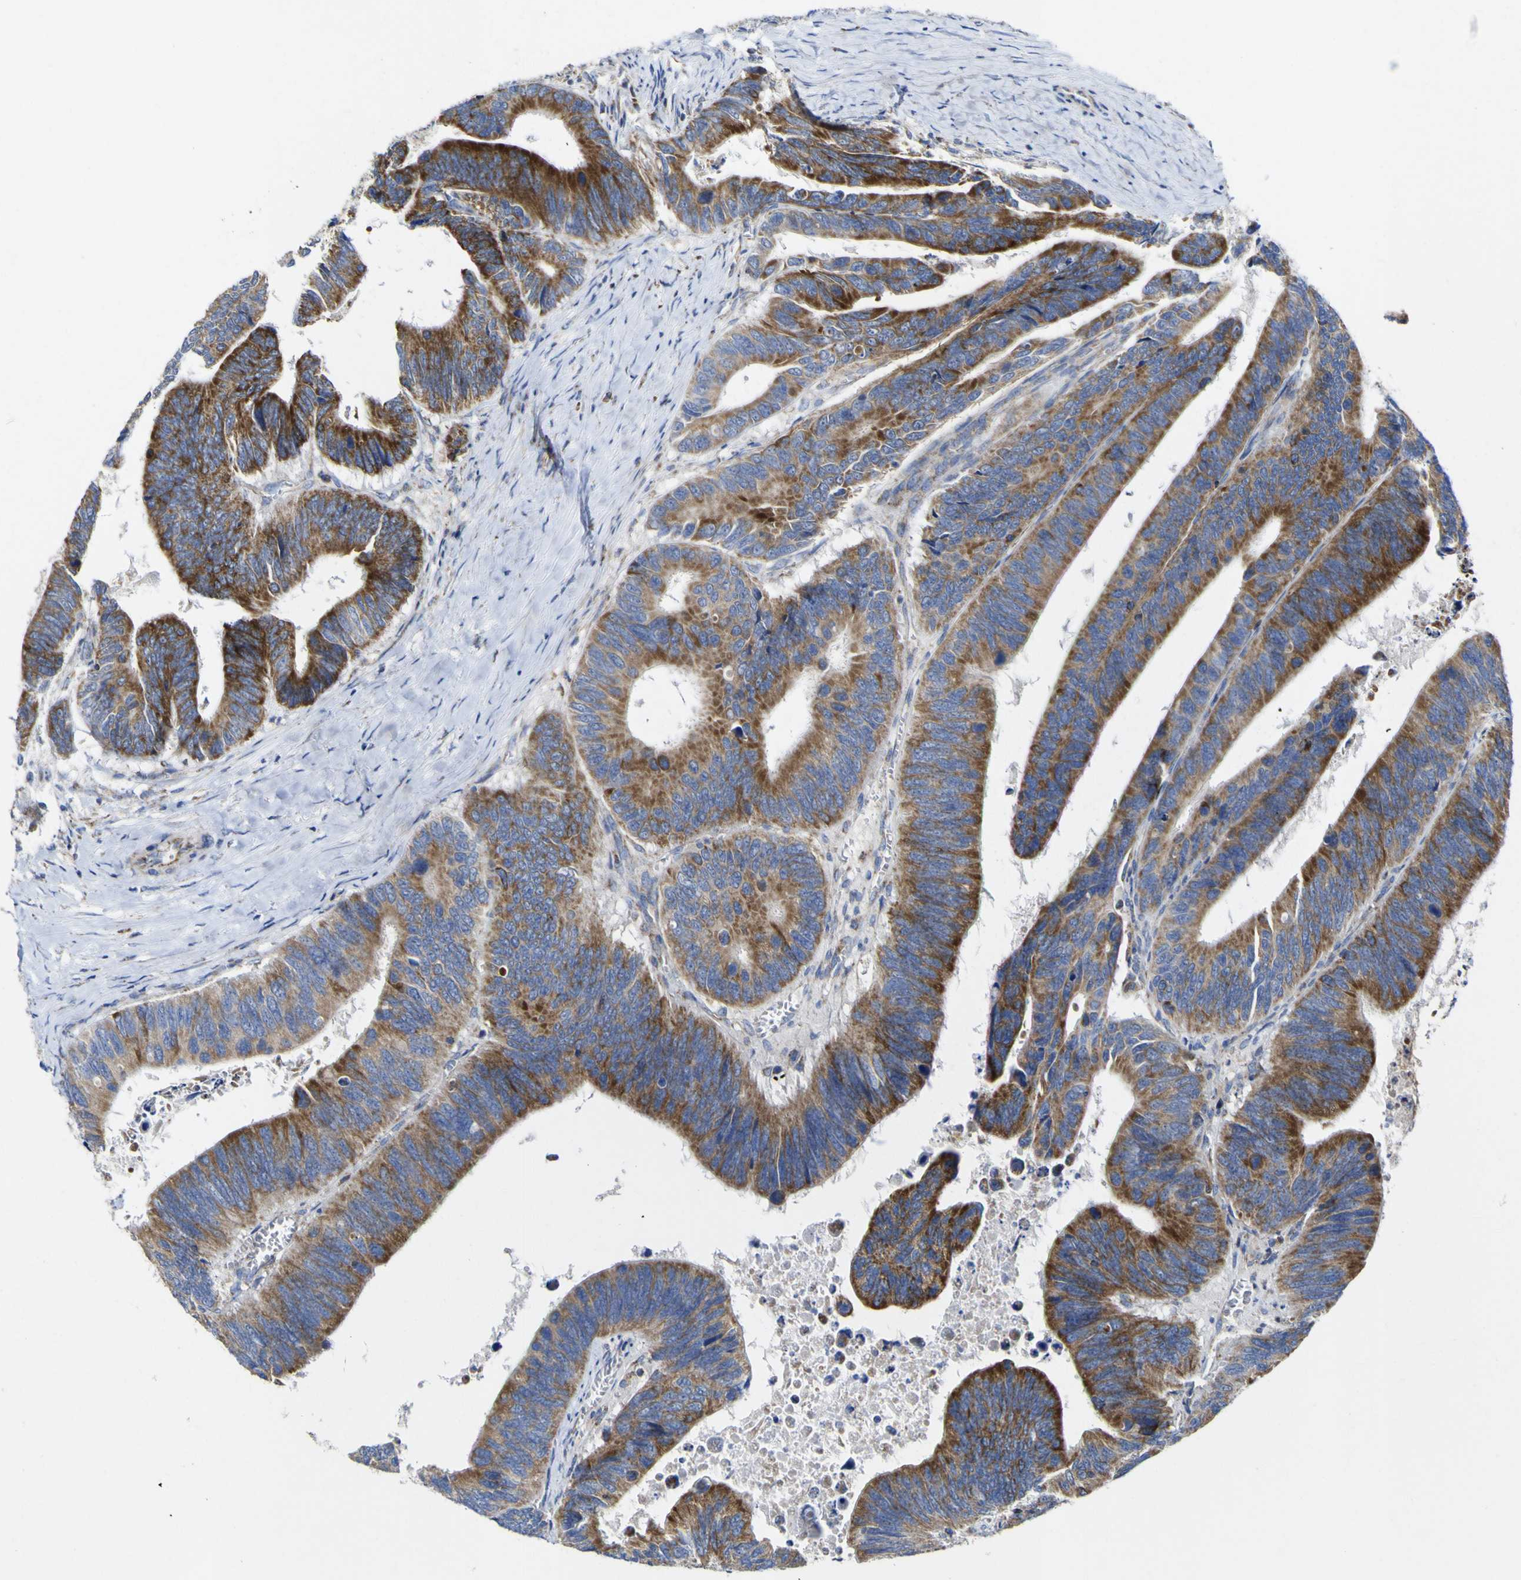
{"staining": {"intensity": "strong", "quantity": "25%-75%", "location": "cytoplasmic/membranous"}, "tissue": "colorectal cancer", "cell_type": "Tumor cells", "image_type": "cancer", "snomed": [{"axis": "morphology", "description": "Adenocarcinoma, NOS"}, {"axis": "topography", "description": "Colon"}], "caption": "High-power microscopy captured an immunohistochemistry photomicrograph of colorectal adenocarcinoma, revealing strong cytoplasmic/membranous staining in about 25%-75% of tumor cells.", "gene": "CCDC90B", "patient": {"sex": "male", "age": 72}}